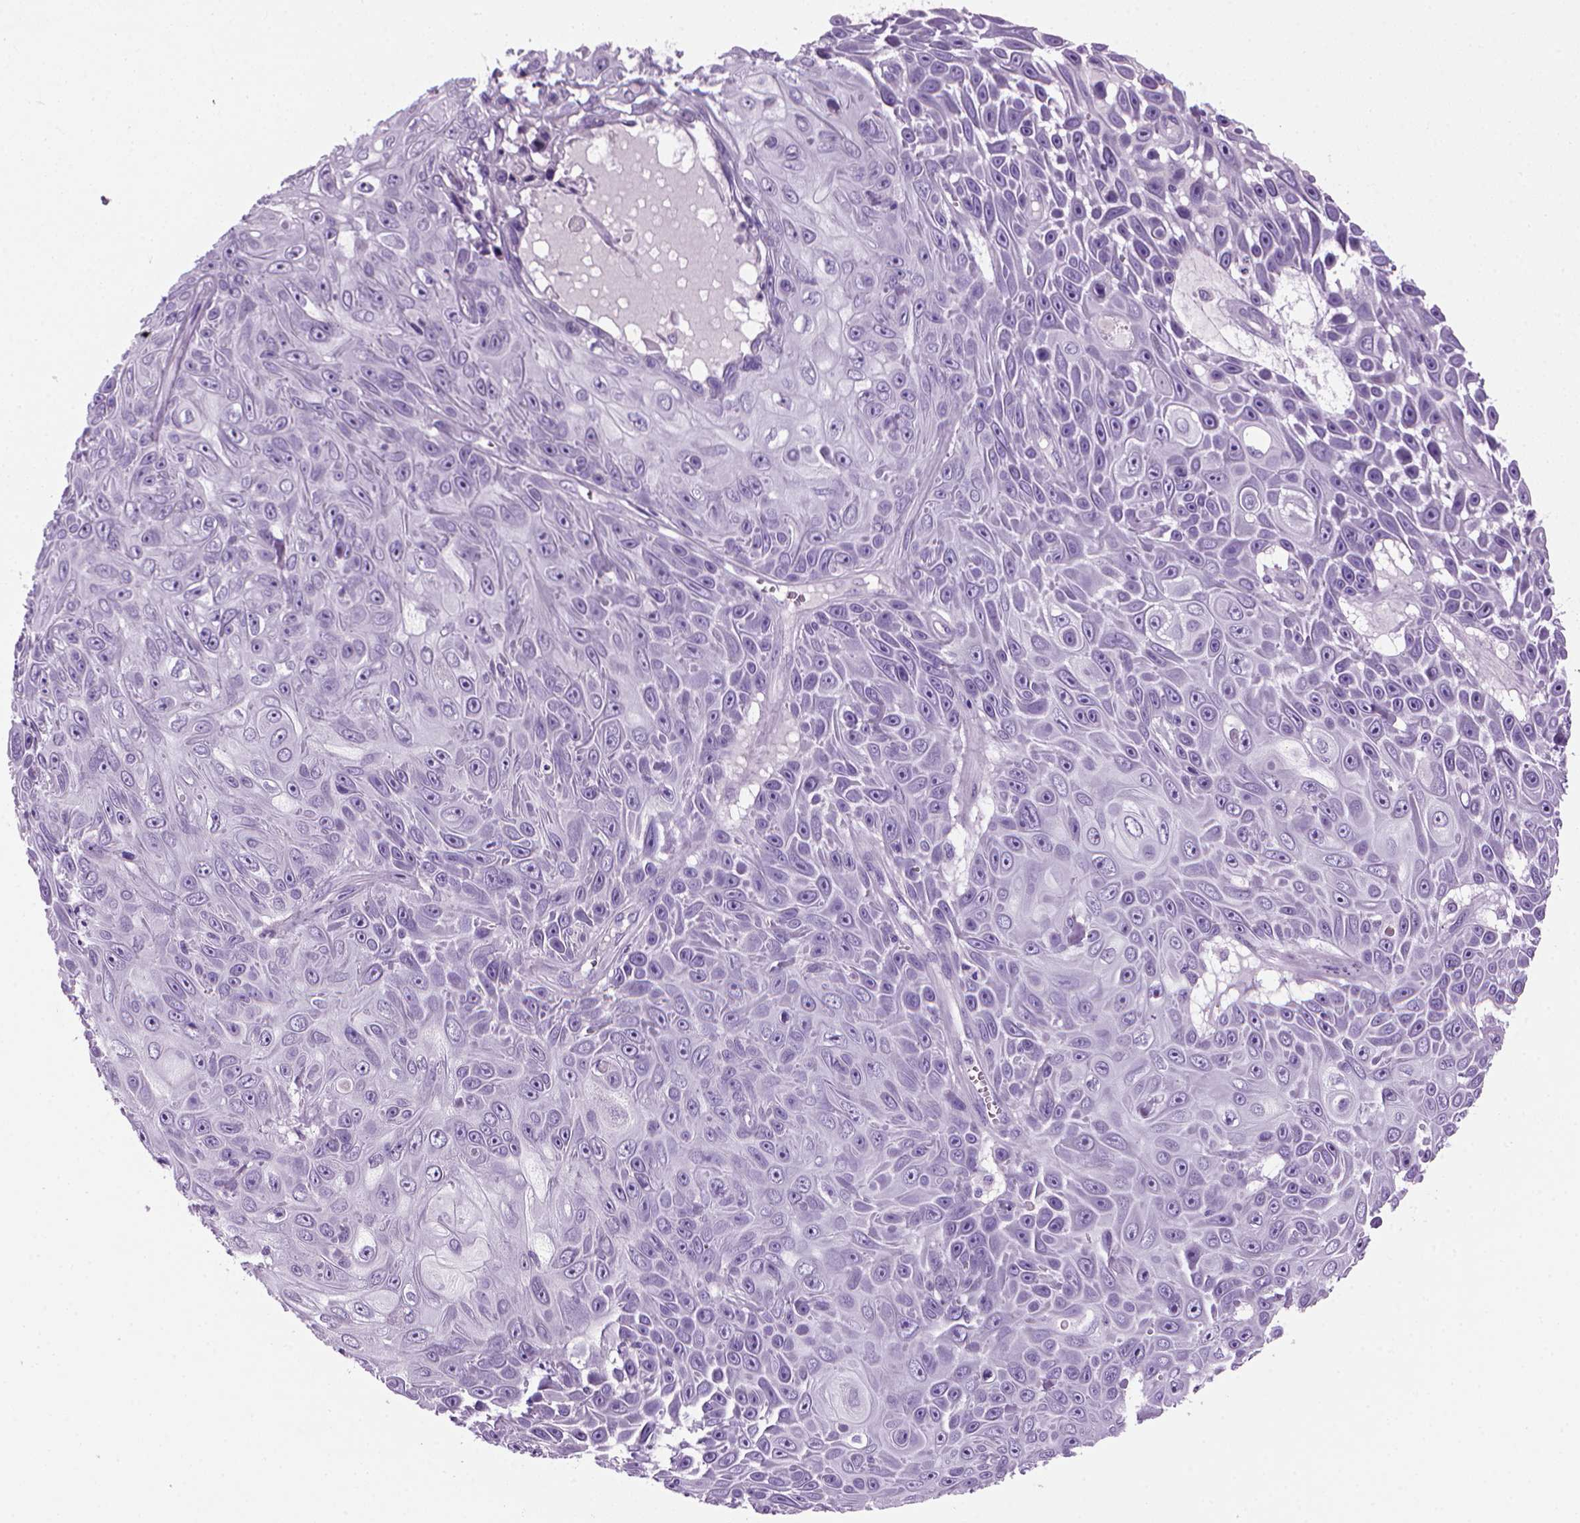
{"staining": {"intensity": "negative", "quantity": "none", "location": "none"}, "tissue": "skin cancer", "cell_type": "Tumor cells", "image_type": "cancer", "snomed": [{"axis": "morphology", "description": "Squamous cell carcinoma, NOS"}, {"axis": "topography", "description": "Skin"}], "caption": "This is an immunohistochemistry (IHC) histopathology image of skin cancer. There is no staining in tumor cells.", "gene": "MZB1", "patient": {"sex": "male", "age": 82}}